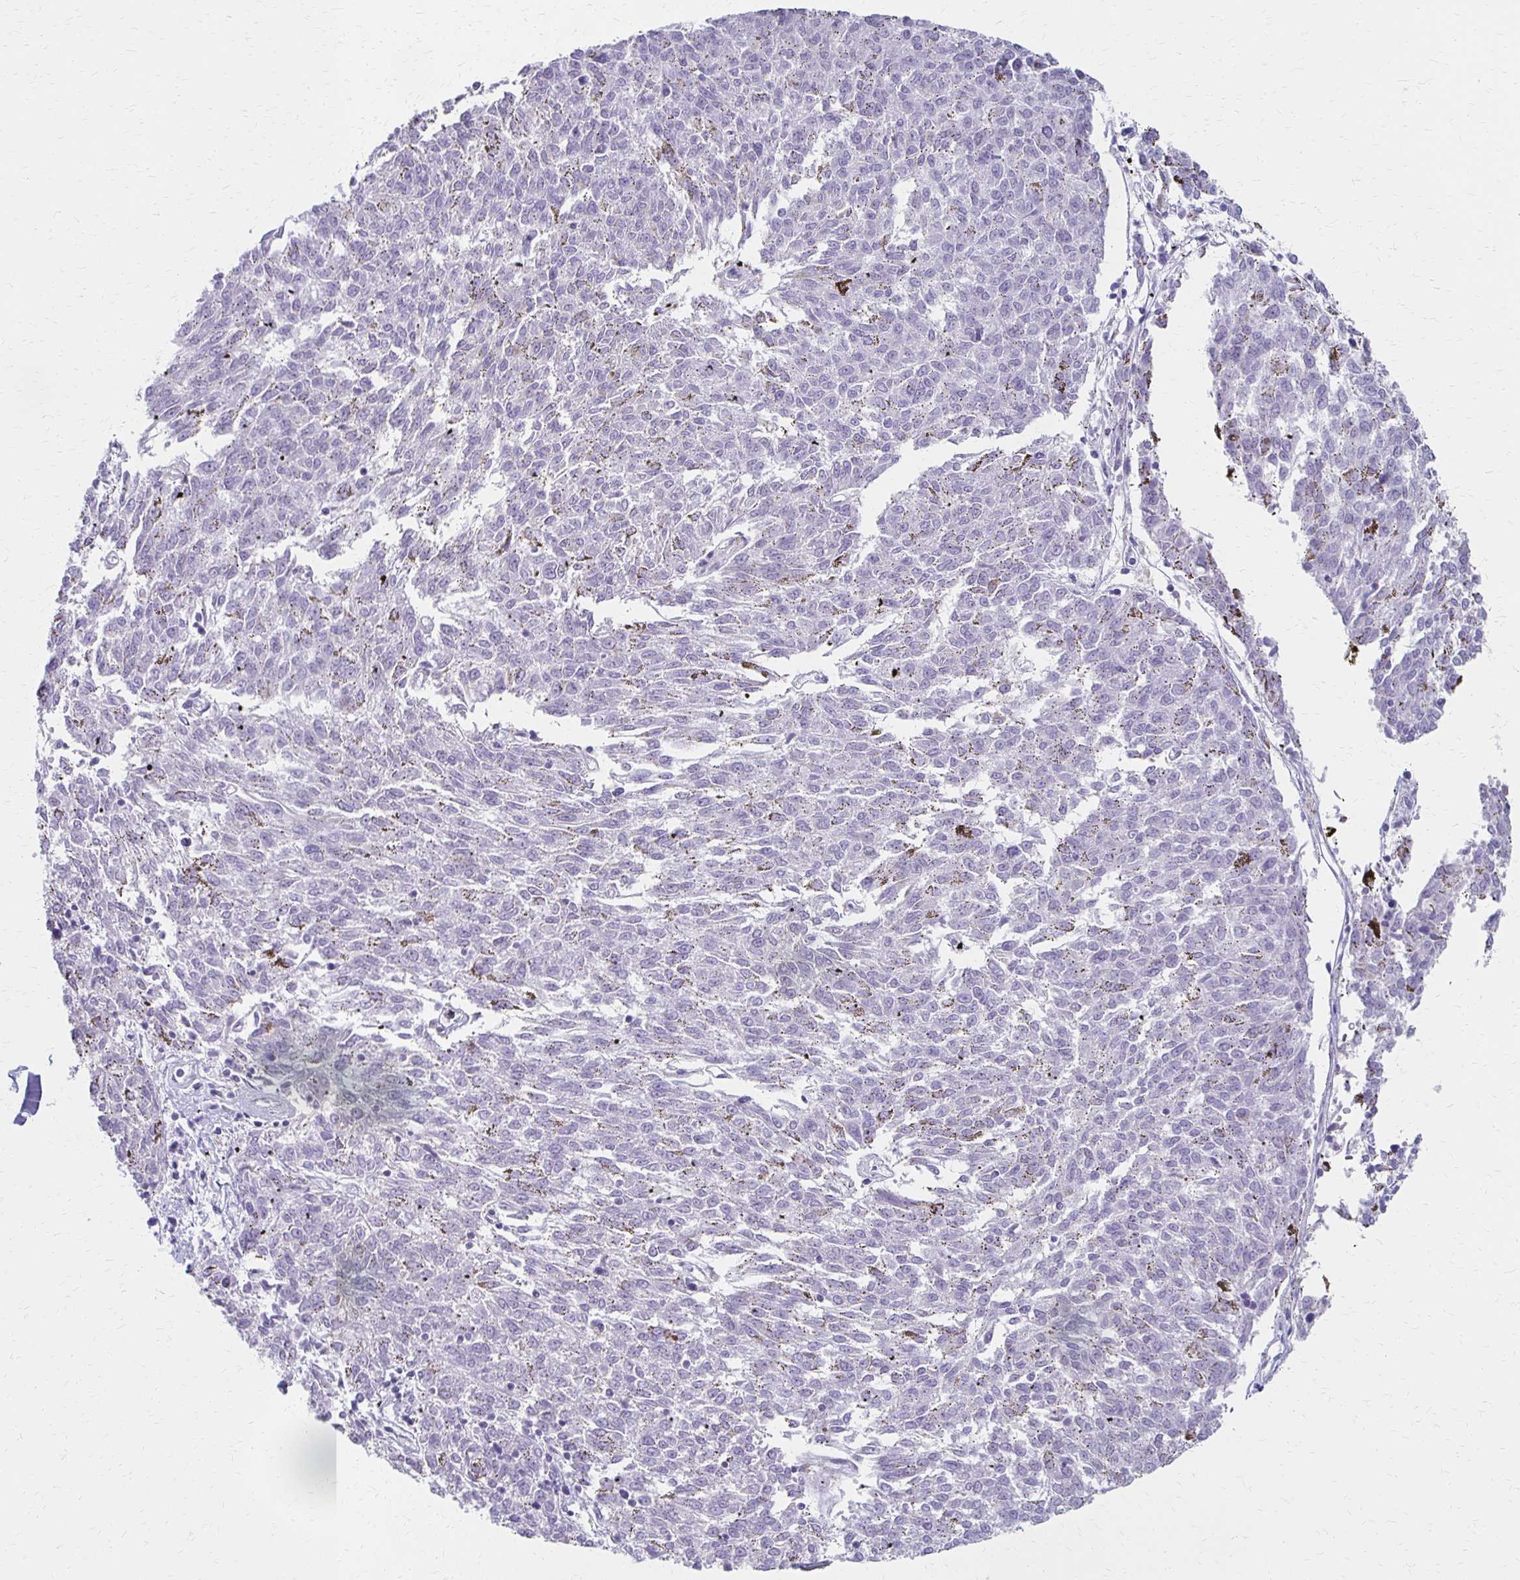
{"staining": {"intensity": "negative", "quantity": "none", "location": "none"}, "tissue": "melanoma", "cell_type": "Tumor cells", "image_type": "cancer", "snomed": [{"axis": "morphology", "description": "Malignant melanoma, NOS"}, {"axis": "topography", "description": "Skin"}], "caption": "A high-resolution image shows immunohistochemistry staining of malignant melanoma, which demonstrates no significant positivity in tumor cells.", "gene": "IVL", "patient": {"sex": "female", "age": 72}}